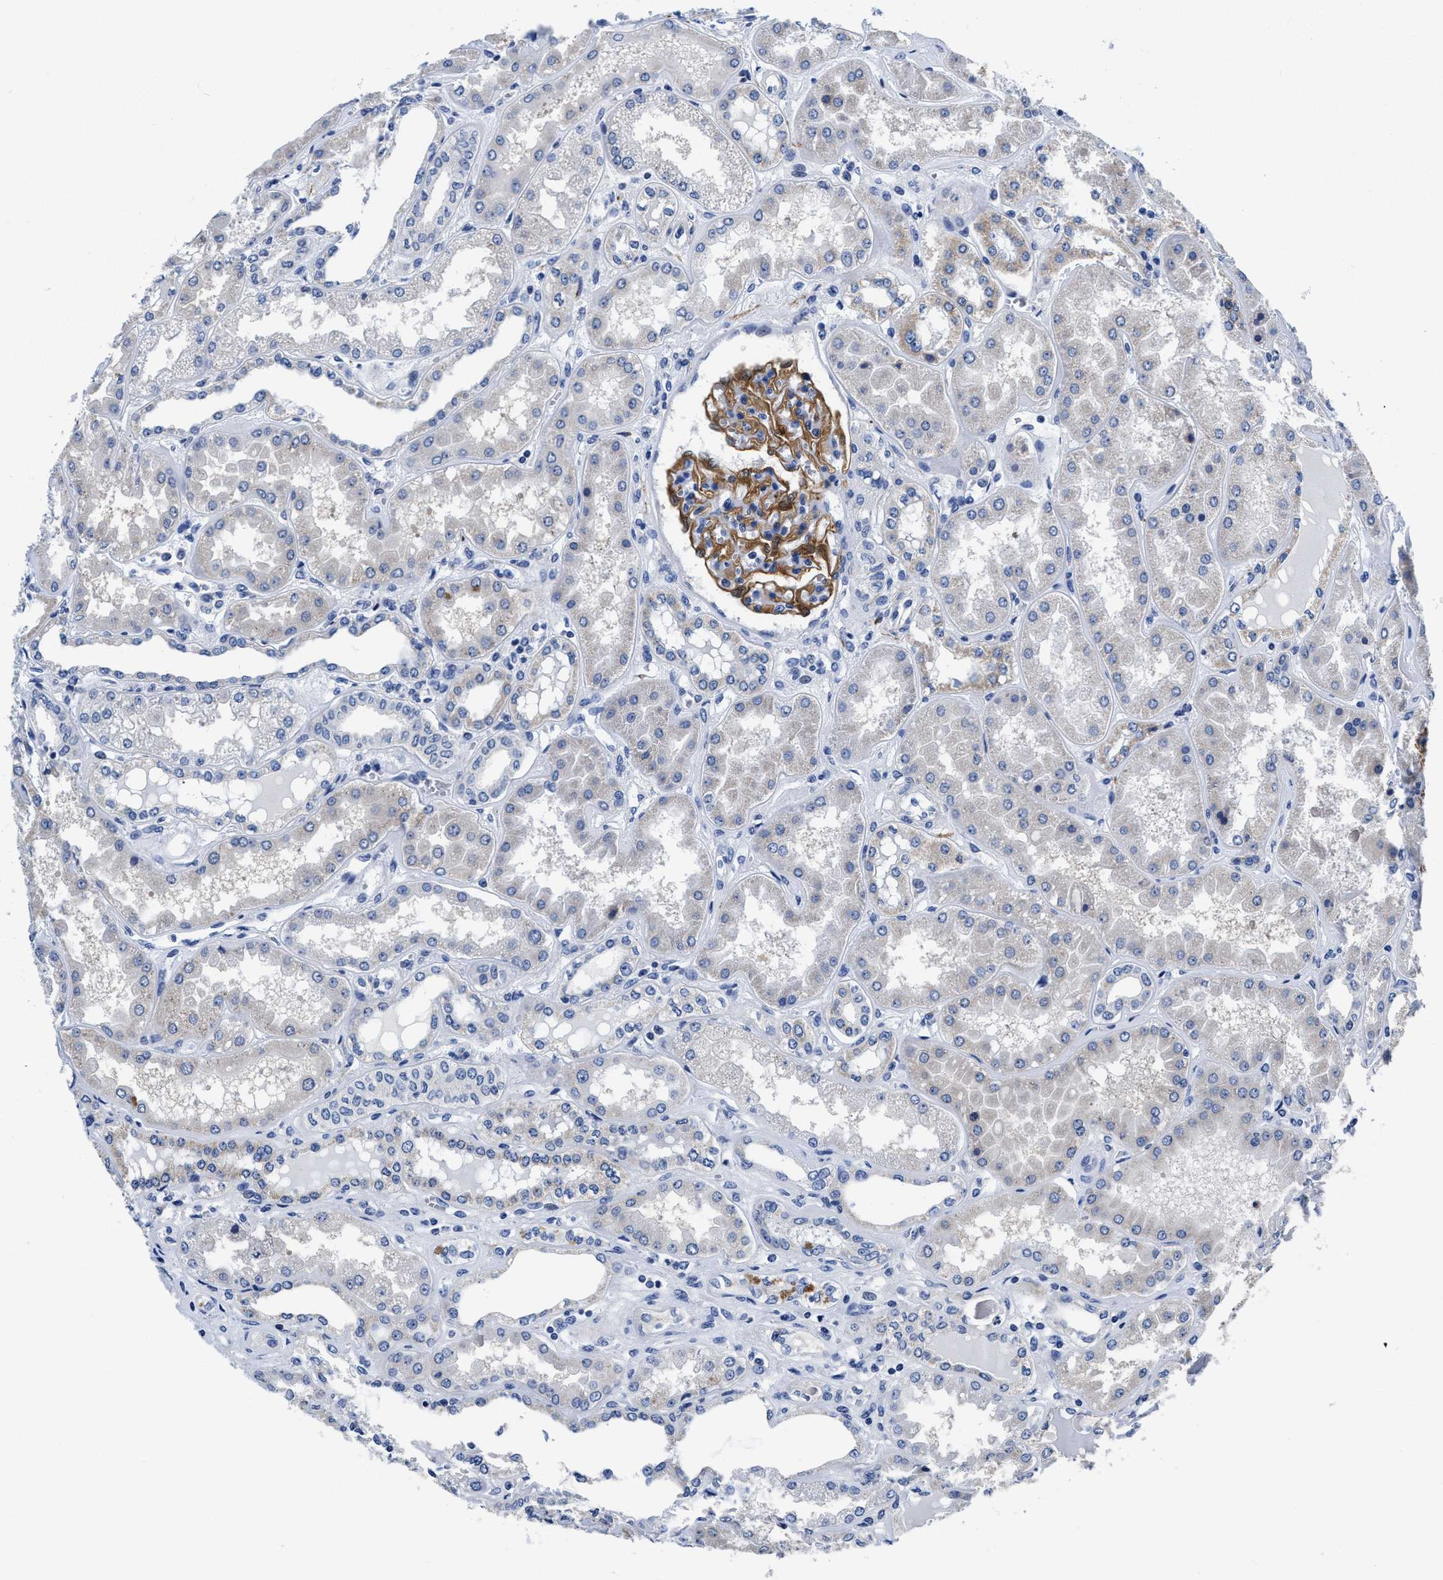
{"staining": {"intensity": "strong", "quantity": ">75%", "location": "cytoplasmic/membranous"}, "tissue": "kidney", "cell_type": "Cells in glomeruli", "image_type": "normal", "snomed": [{"axis": "morphology", "description": "Normal tissue, NOS"}, {"axis": "topography", "description": "Kidney"}], "caption": "Brown immunohistochemical staining in unremarkable human kidney displays strong cytoplasmic/membranous positivity in about >75% of cells in glomeruli. The staining was performed using DAB, with brown indicating positive protein expression. Nuclei are stained blue with hematoxylin.", "gene": "SLC35F1", "patient": {"sex": "female", "age": 56}}